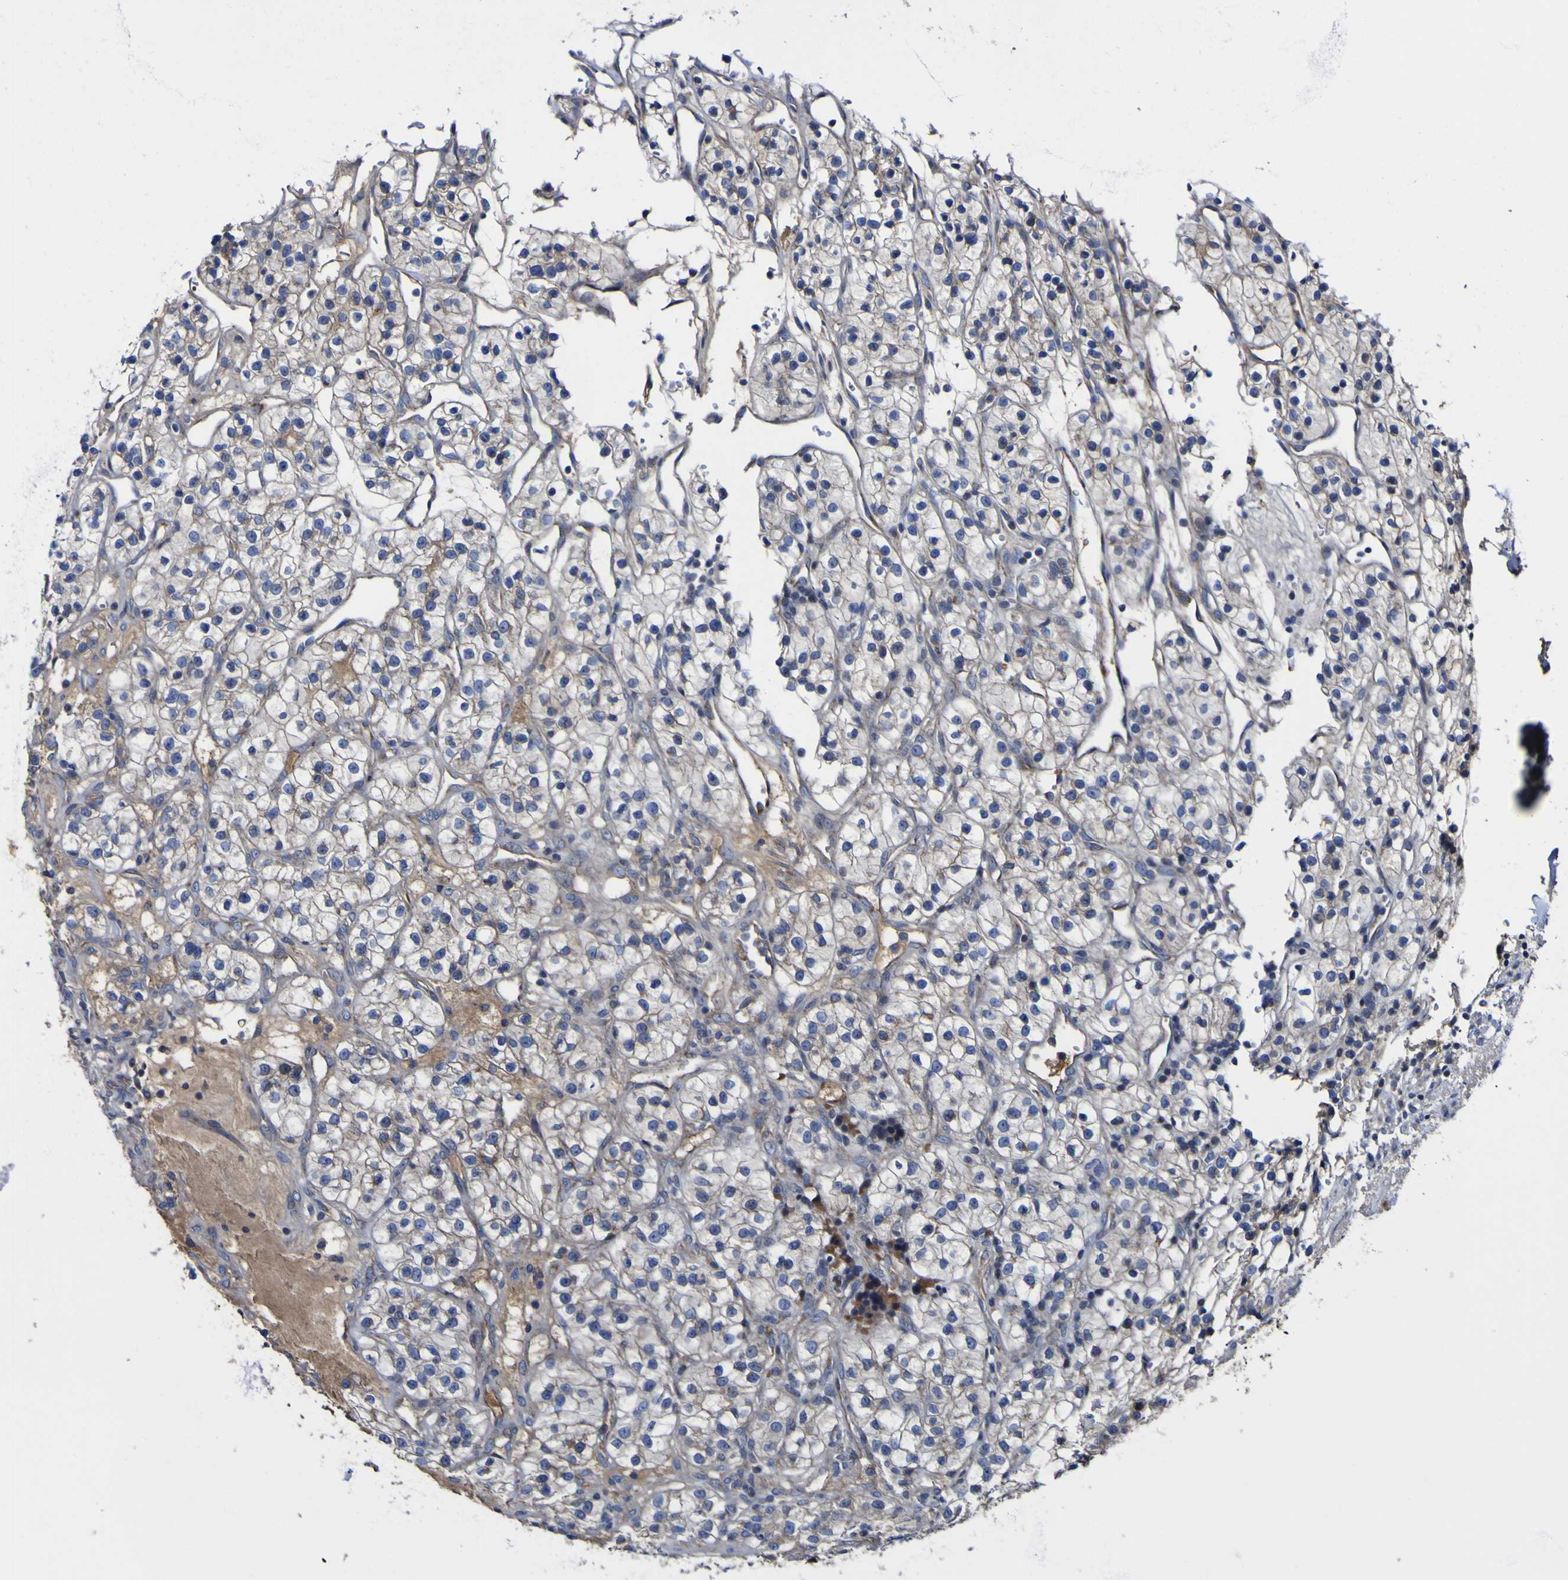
{"staining": {"intensity": "weak", "quantity": "25%-75%", "location": "cytoplasmic/membranous"}, "tissue": "renal cancer", "cell_type": "Tumor cells", "image_type": "cancer", "snomed": [{"axis": "morphology", "description": "Adenocarcinoma, NOS"}, {"axis": "topography", "description": "Kidney"}], "caption": "Protein expression analysis of renal adenocarcinoma exhibits weak cytoplasmic/membranous expression in about 25%-75% of tumor cells.", "gene": "CCDC90B", "patient": {"sex": "female", "age": 57}}